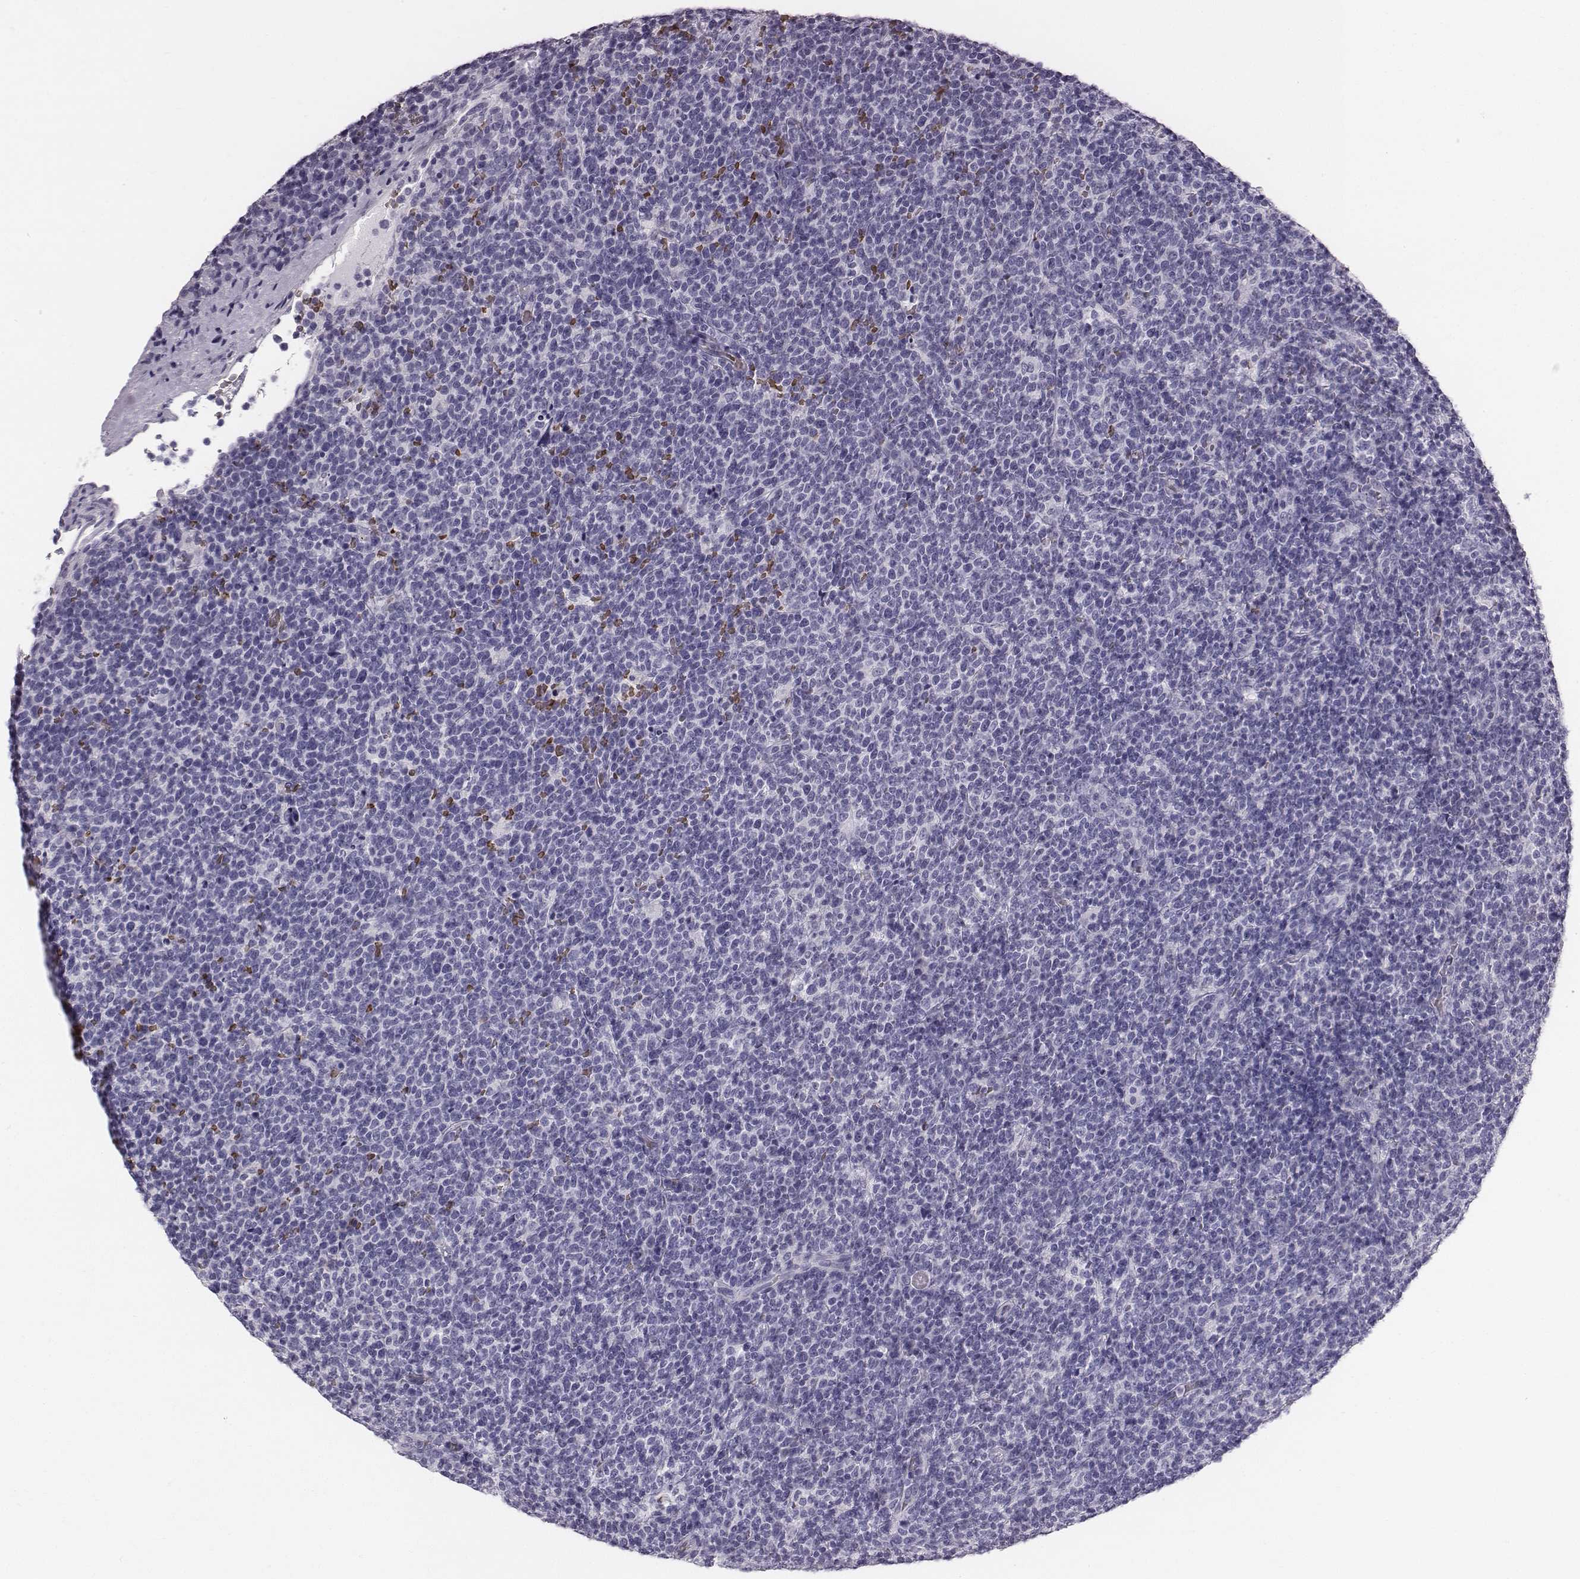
{"staining": {"intensity": "negative", "quantity": "none", "location": "none"}, "tissue": "lymphoma", "cell_type": "Tumor cells", "image_type": "cancer", "snomed": [{"axis": "morphology", "description": "Malignant lymphoma, non-Hodgkin's type, High grade"}, {"axis": "topography", "description": "Lymph node"}], "caption": "DAB immunohistochemical staining of human malignant lymphoma, non-Hodgkin's type (high-grade) reveals no significant positivity in tumor cells.", "gene": "HBZ", "patient": {"sex": "male", "age": 61}}